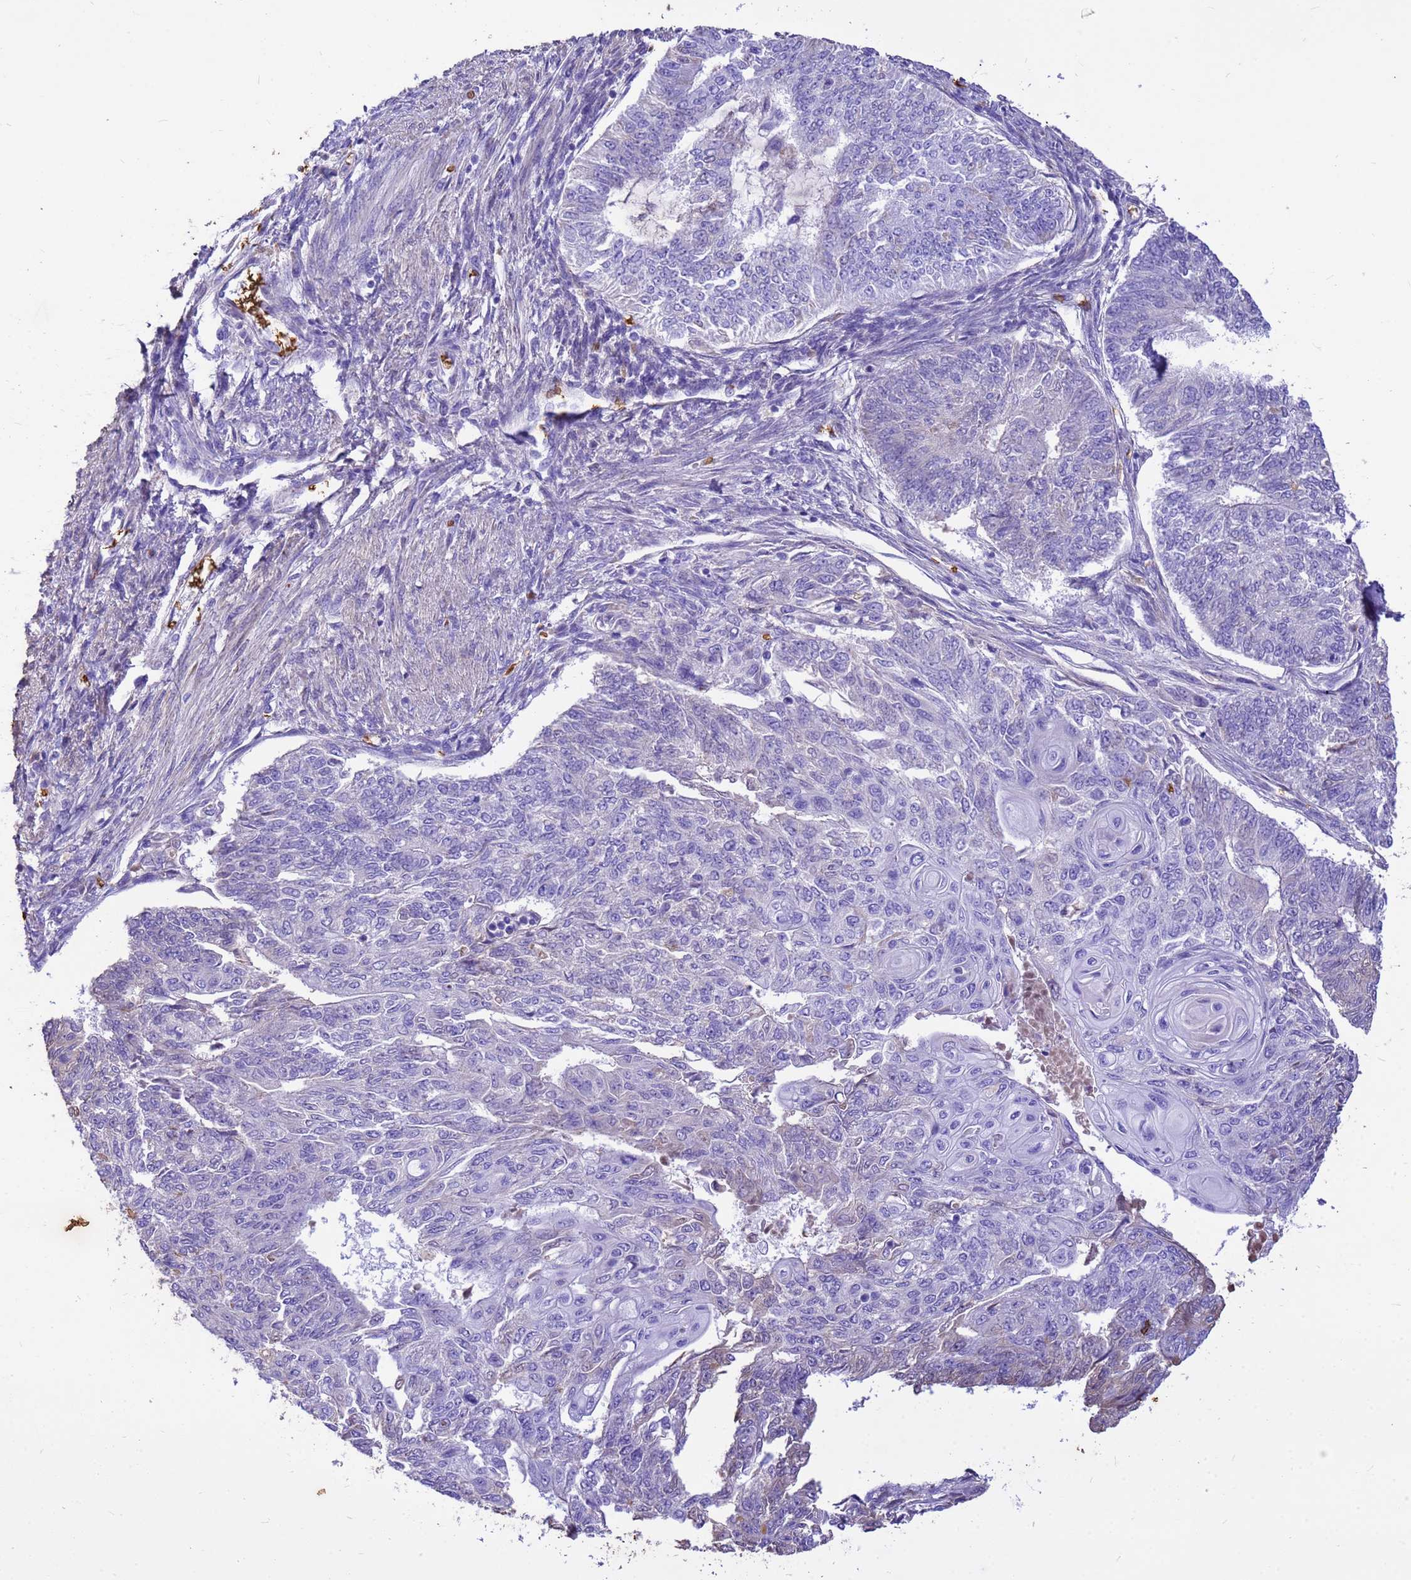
{"staining": {"intensity": "negative", "quantity": "none", "location": "none"}, "tissue": "endometrial cancer", "cell_type": "Tumor cells", "image_type": "cancer", "snomed": [{"axis": "morphology", "description": "Adenocarcinoma, NOS"}, {"axis": "topography", "description": "Endometrium"}], "caption": "This histopathology image is of adenocarcinoma (endometrial) stained with immunohistochemistry (IHC) to label a protein in brown with the nuclei are counter-stained blue. There is no expression in tumor cells.", "gene": "HBA2", "patient": {"sex": "female", "age": 32}}